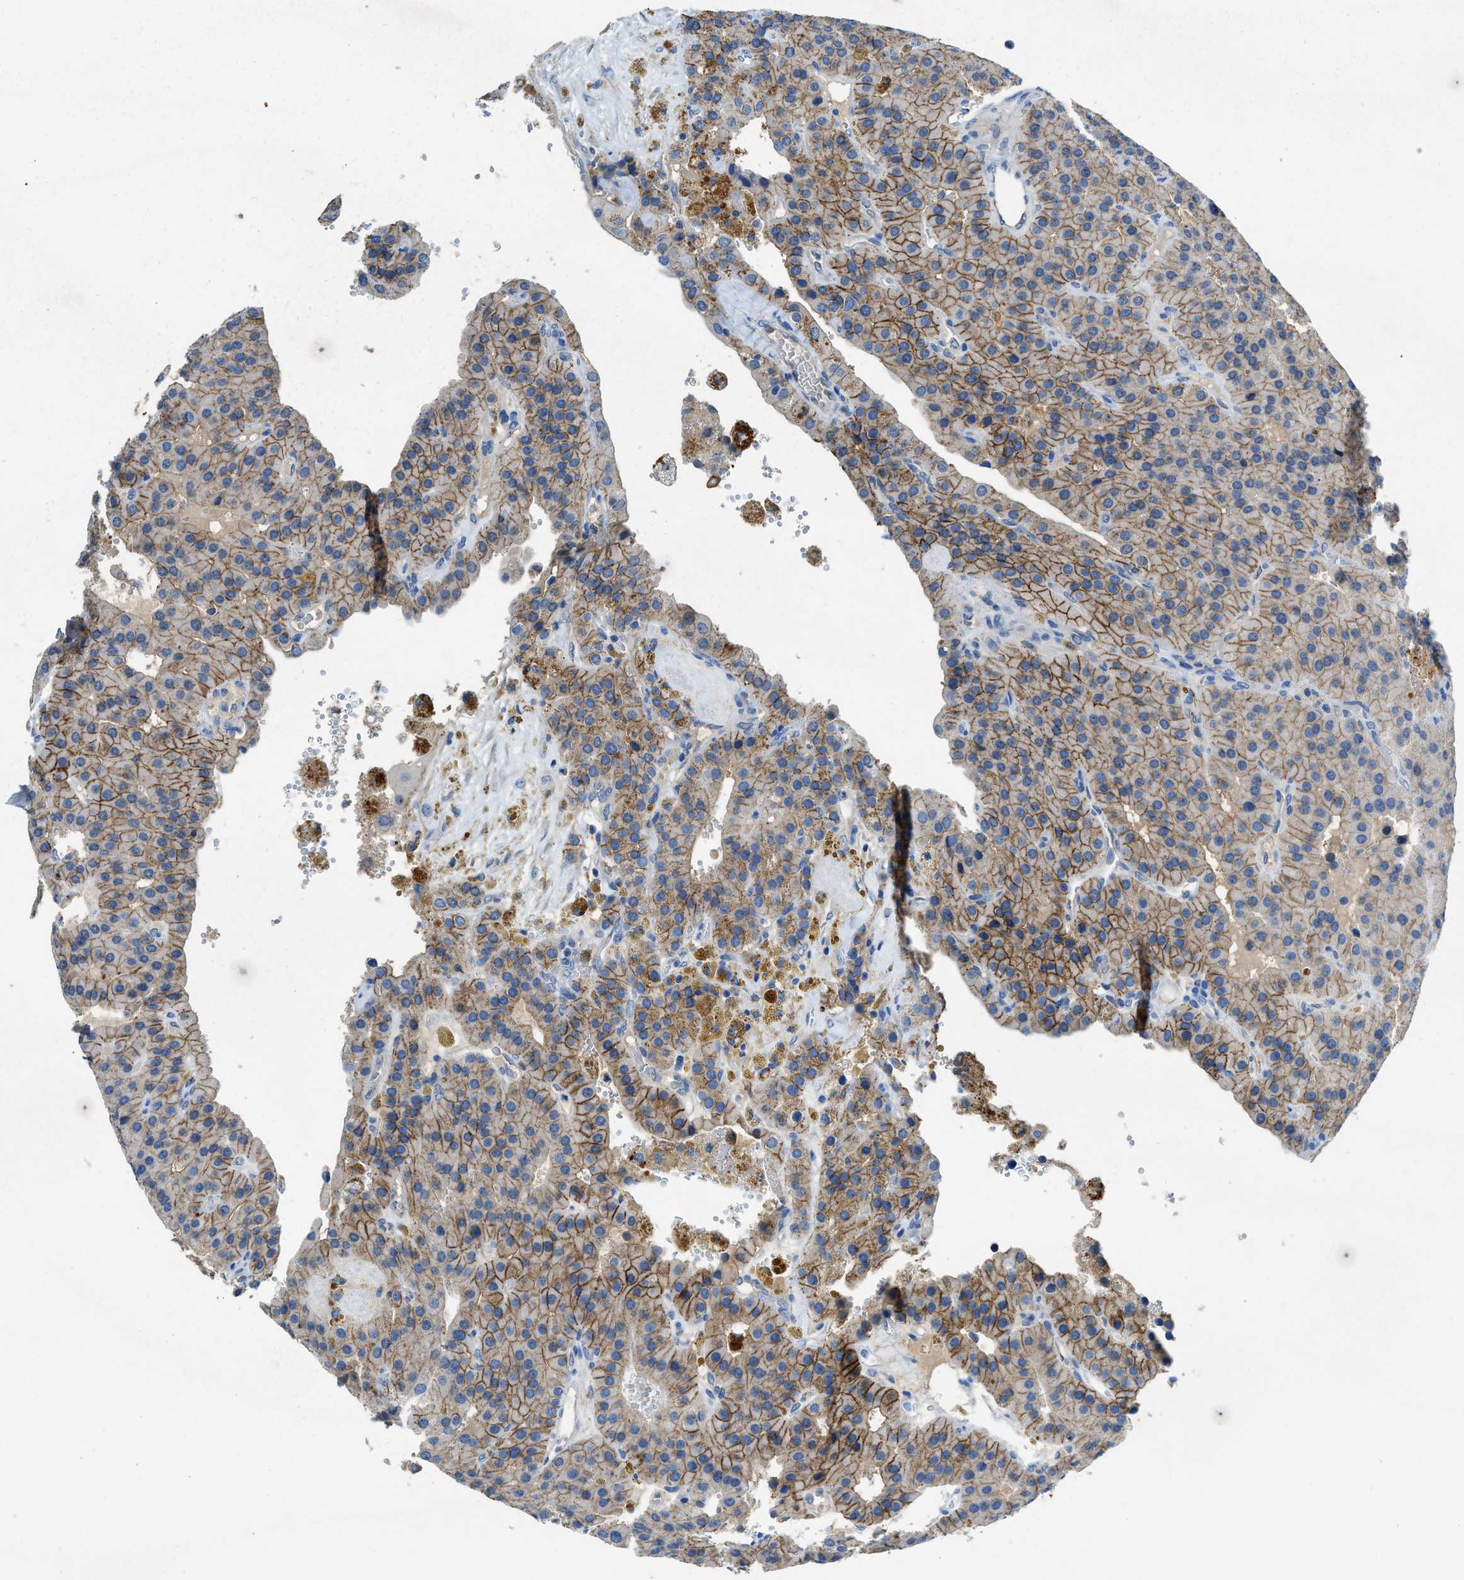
{"staining": {"intensity": "moderate", "quantity": ">75%", "location": "cytoplasmic/membranous"}, "tissue": "parathyroid gland", "cell_type": "Glandular cells", "image_type": "normal", "snomed": [{"axis": "morphology", "description": "Normal tissue, NOS"}, {"axis": "morphology", "description": "Adenoma, NOS"}, {"axis": "topography", "description": "Parathyroid gland"}], "caption": "The immunohistochemical stain labels moderate cytoplasmic/membranous expression in glandular cells of benign parathyroid gland. (Brightfield microscopy of DAB IHC at high magnification).", "gene": "PTGFRN", "patient": {"sex": "female", "age": 86}}